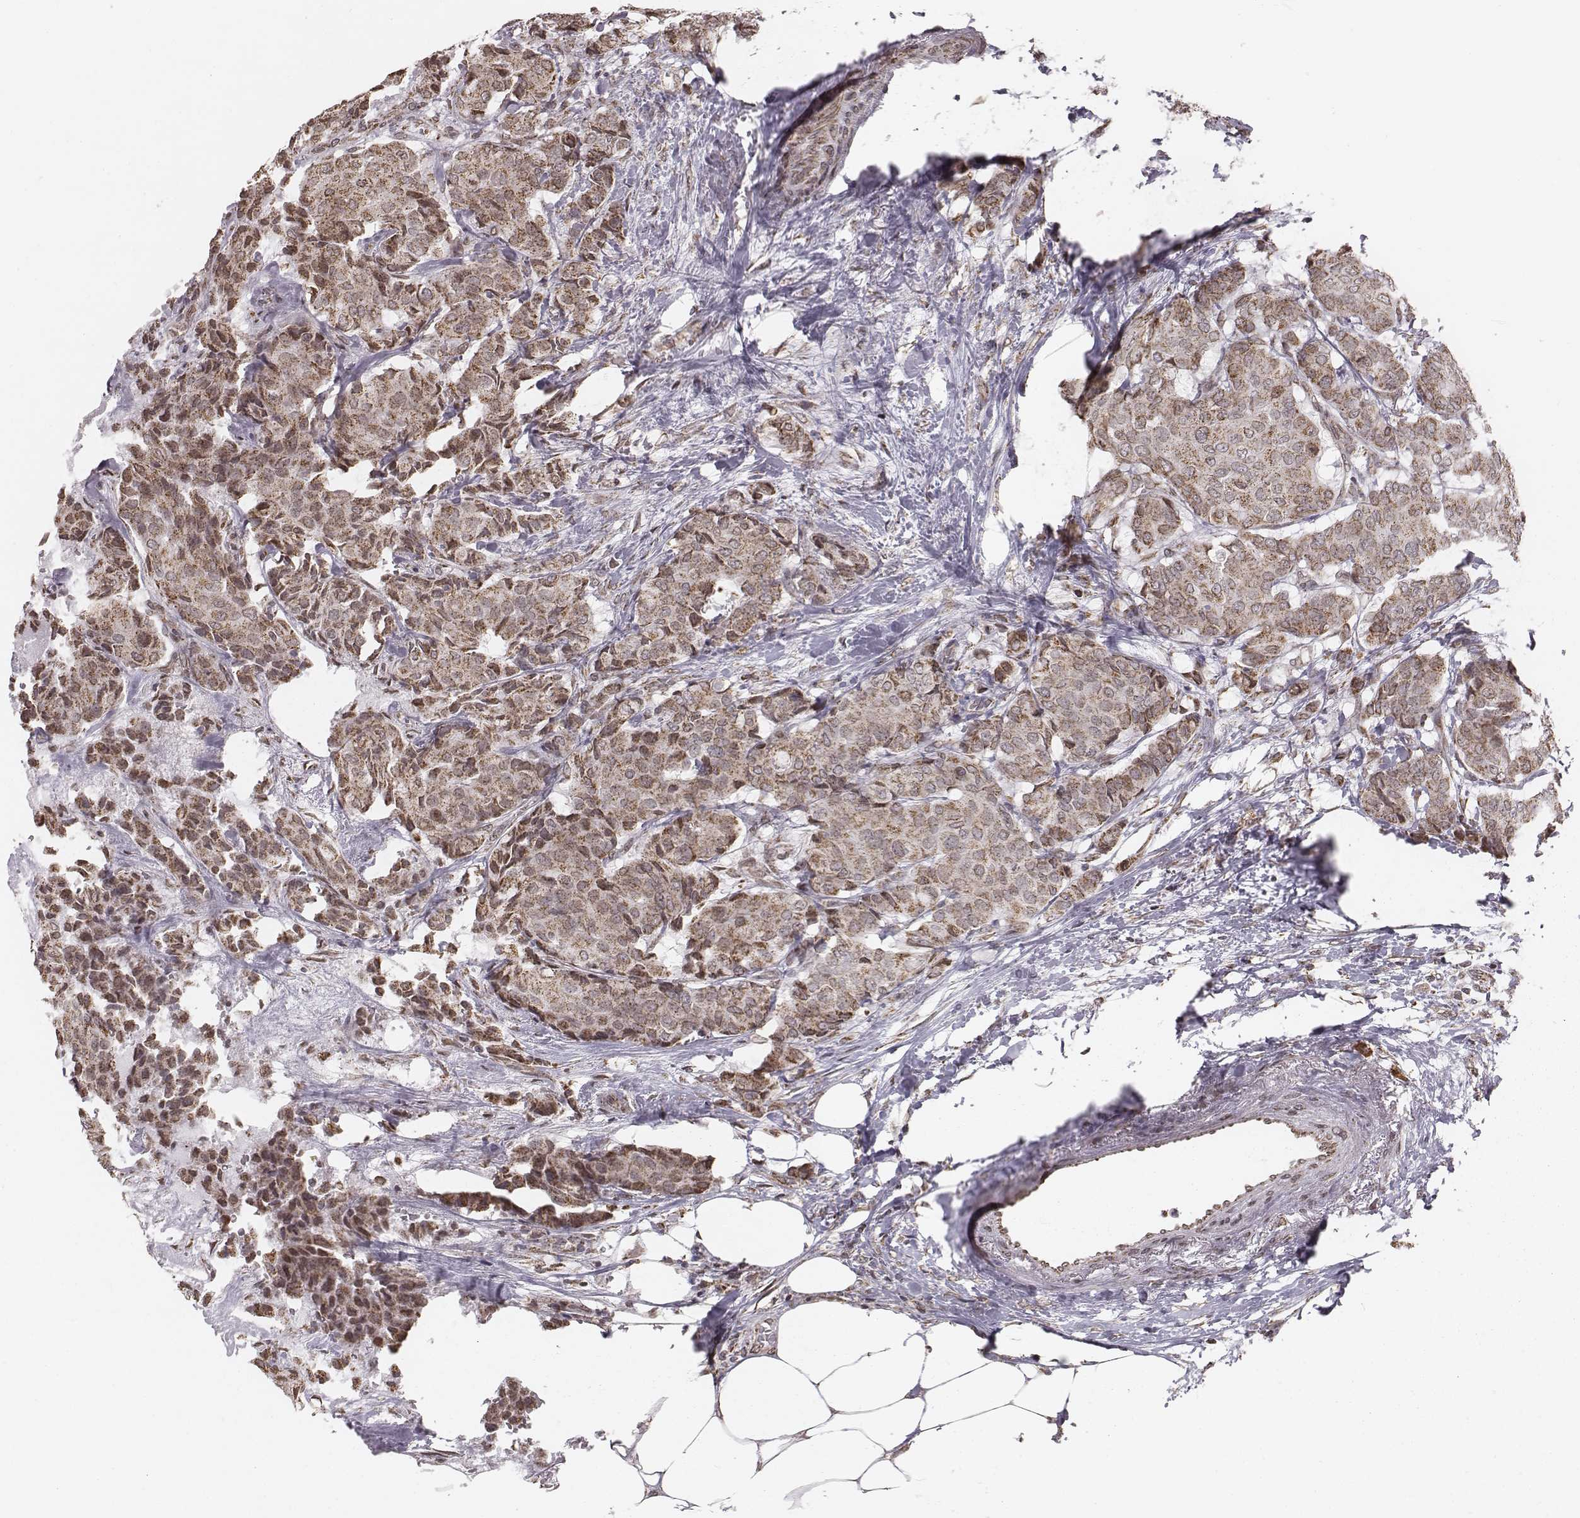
{"staining": {"intensity": "weak", "quantity": ">75%", "location": "cytoplasmic/membranous"}, "tissue": "breast cancer", "cell_type": "Tumor cells", "image_type": "cancer", "snomed": [{"axis": "morphology", "description": "Duct carcinoma"}, {"axis": "topography", "description": "Breast"}], "caption": "This micrograph demonstrates IHC staining of intraductal carcinoma (breast), with low weak cytoplasmic/membranous staining in approximately >75% of tumor cells.", "gene": "ACOT2", "patient": {"sex": "female", "age": 75}}